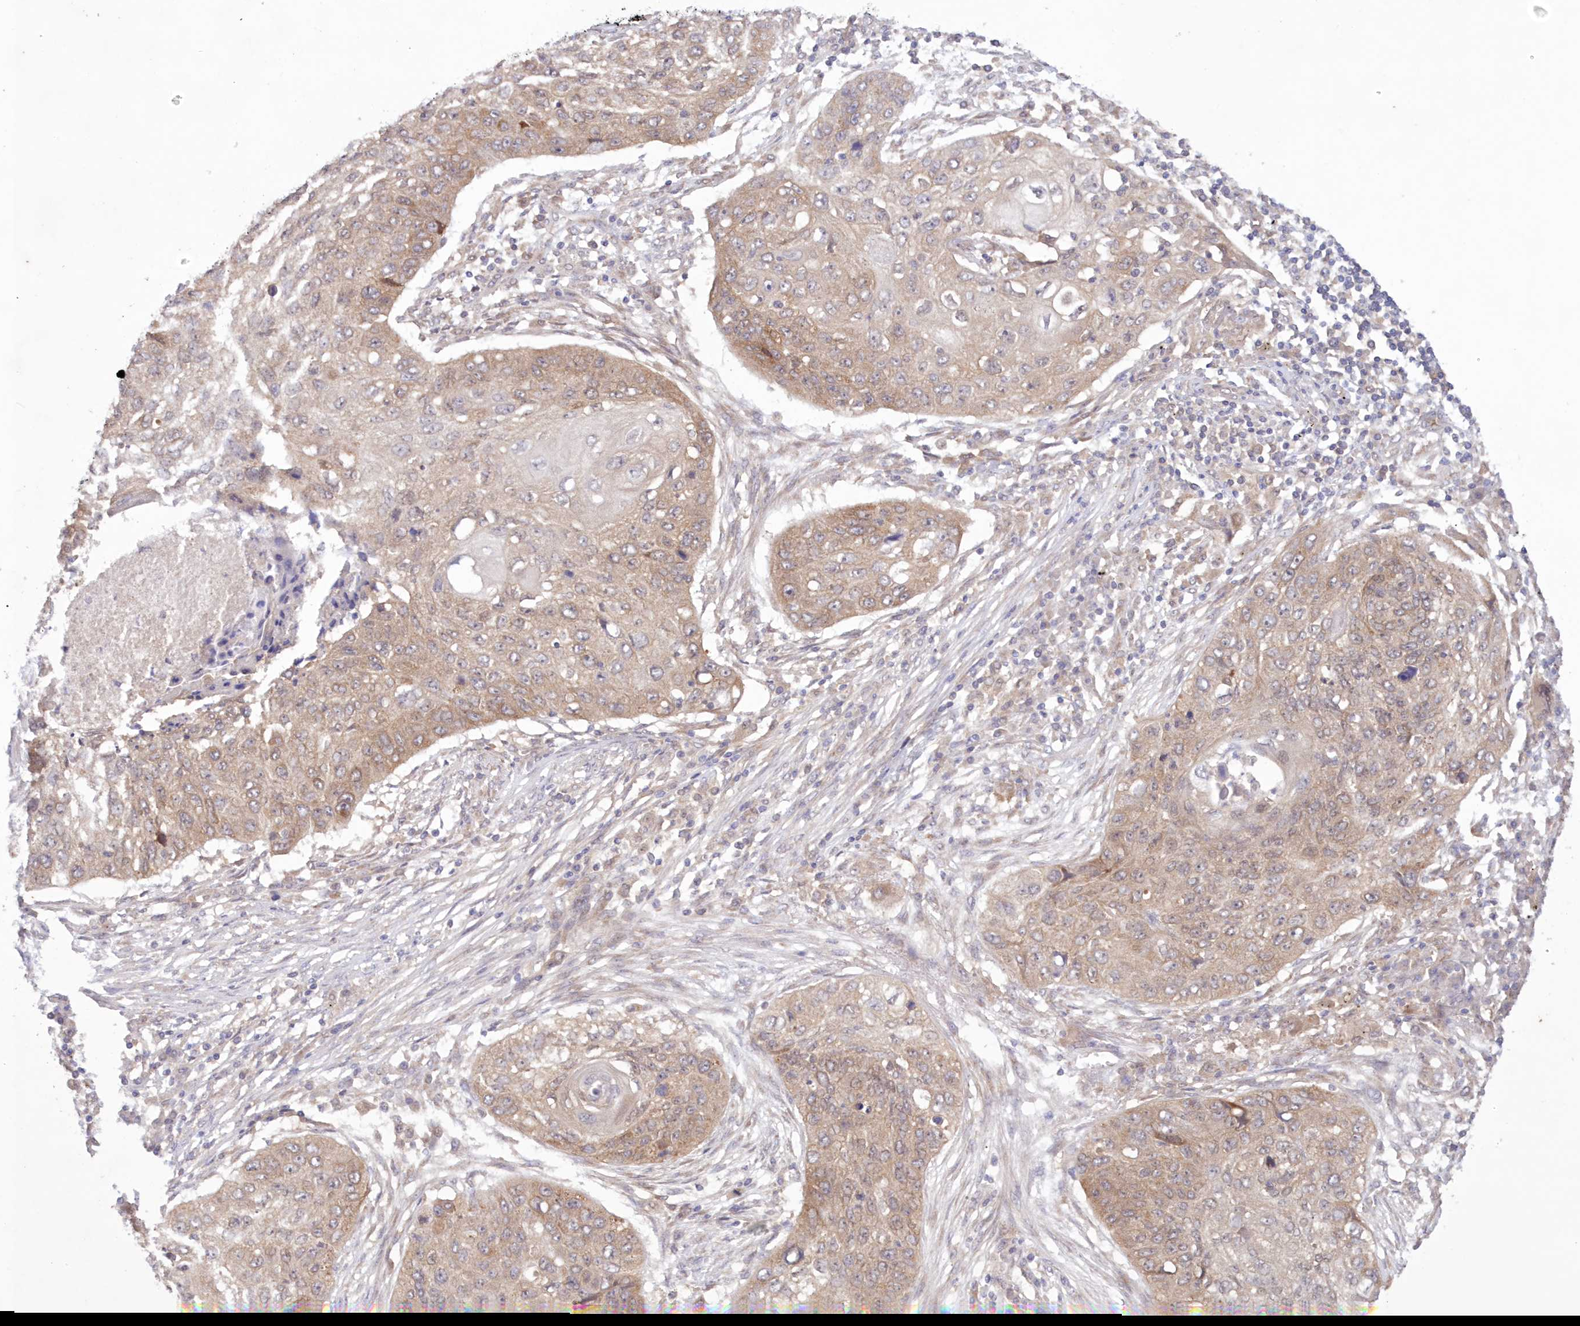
{"staining": {"intensity": "moderate", "quantity": "25%-75%", "location": "cytoplasmic/membranous"}, "tissue": "lung cancer", "cell_type": "Tumor cells", "image_type": "cancer", "snomed": [{"axis": "morphology", "description": "Squamous cell carcinoma, NOS"}, {"axis": "topography", "description": "Lung"}], "caption": "Brown immunohistochemical staining in lung cancer exhibits moderate cytoplasmic/membranous expression in about 25%-75% of tumor cells.", "gene": "RNPEP", "patient": {"sex": "female", "age": 63}}